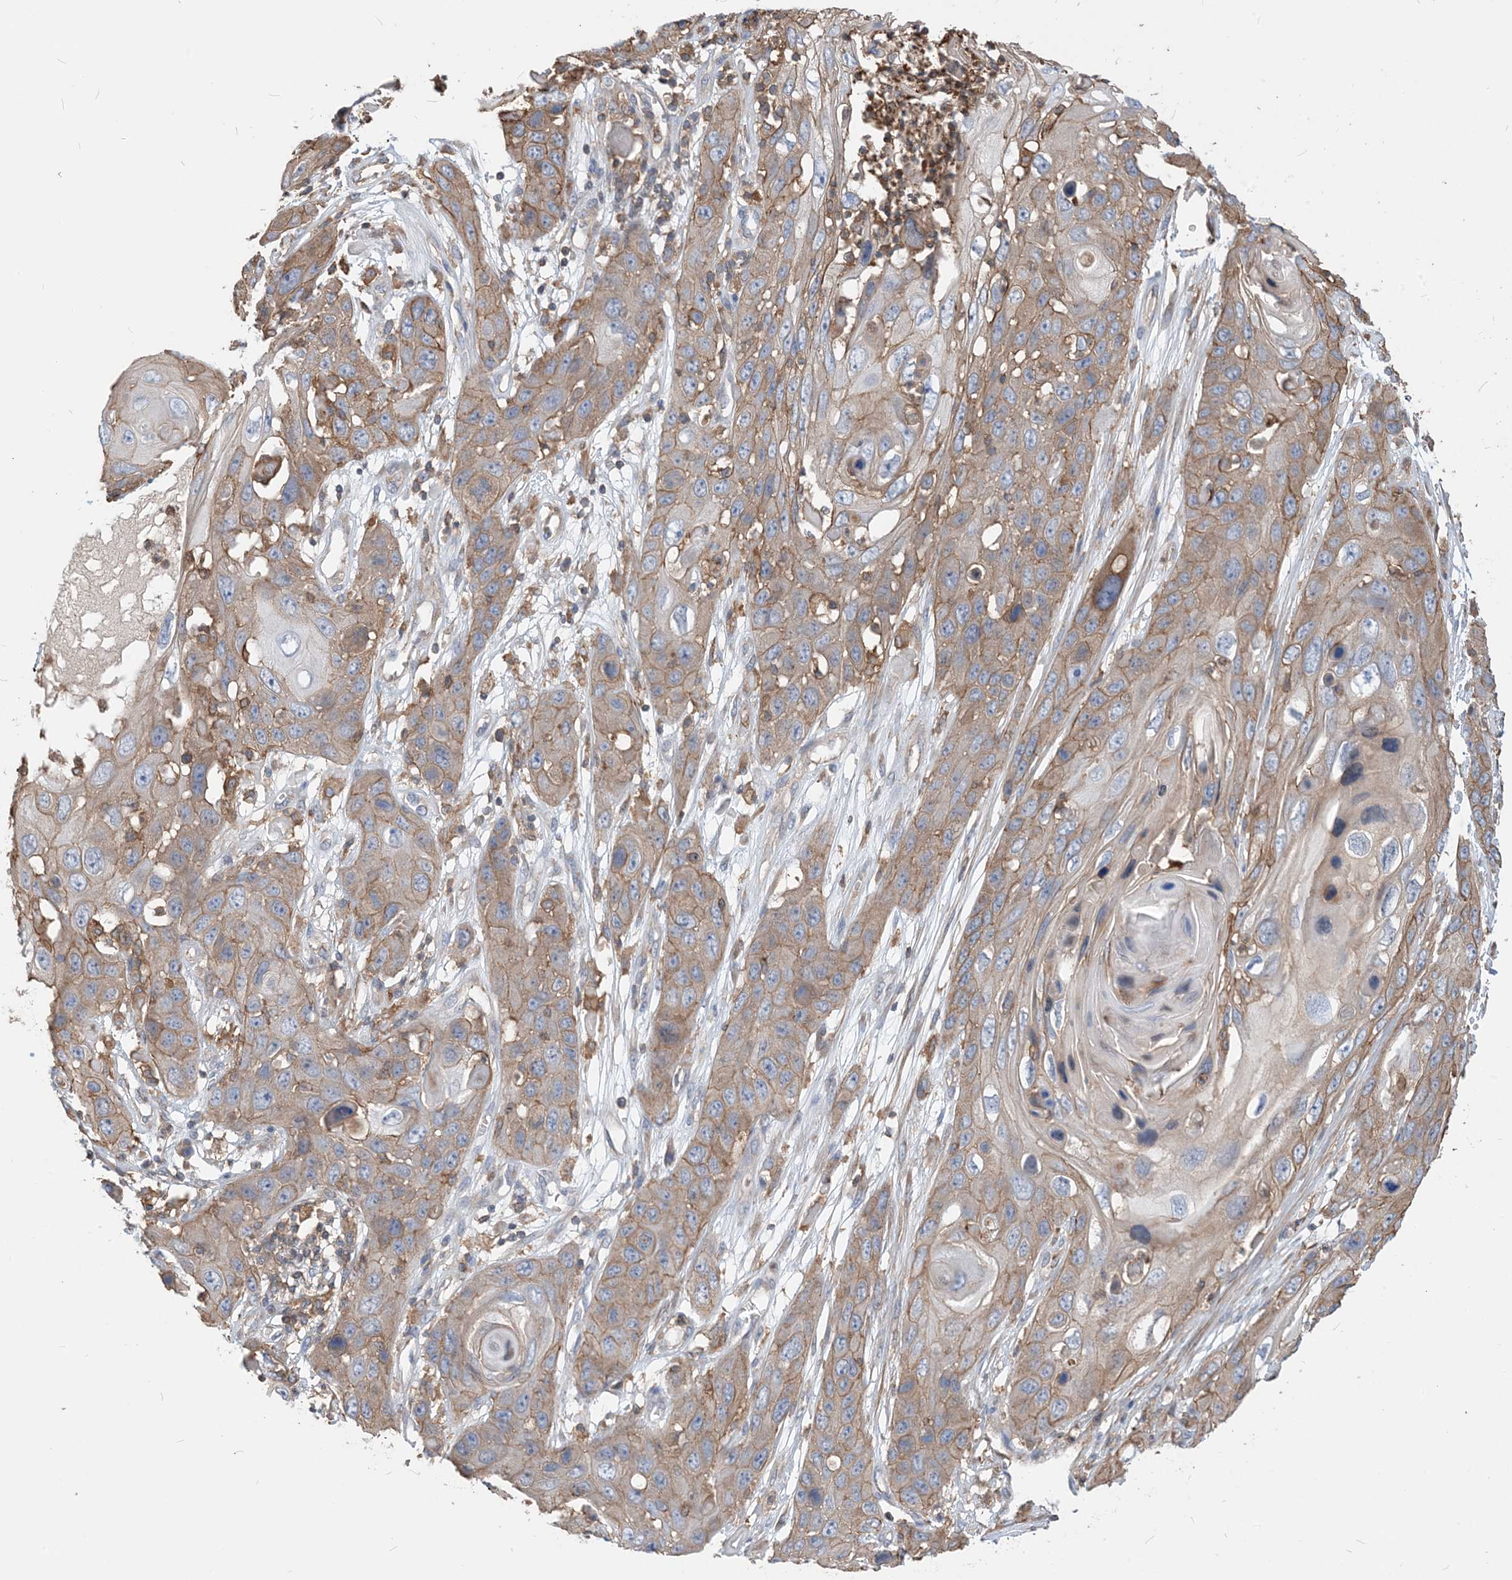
{"staining": {"intensity": "moderate", "quantity": ">75%", "location": "cytoplasmic/membranous"}, "tissue": "skin cancer", "cell_type": "Tumor cells", "image_type": "cancer", "snomed": [{"axis": "morphology", "description": "Squamous cell carcinoma, NOS"}, {"axis": "topography", "description": "Skin"}], "caption": "This image demonstrates skin squamous cell carcinoma stained with immunohistochemistry (IHC) to label a protein in brown. The cytoplasmic/membranous of tumor cells show moderate positivity for the protein. Nuclei are counter-stained blue.", "gene": "PARVG", "patient": {"sex": "male", "age": 55}}